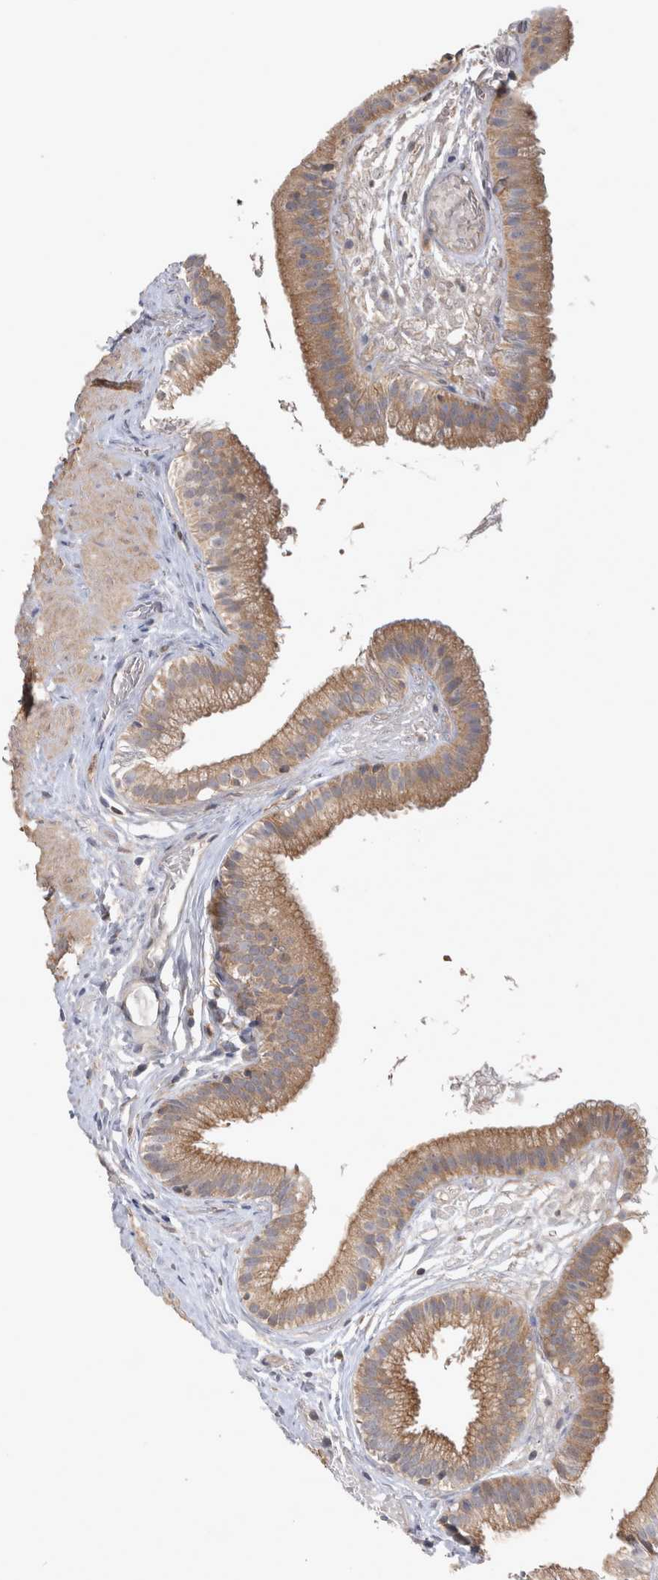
{"staining": {"intensity": "moderate", "quantity": ">75%", "location": "cytoplasmic/membranous"}, "tissue": "gallbladder", "cell_type": "Glandular cells", "image_type": "normal", "snomed": [{"axis": "morphology", "description": "Normal tissue, NOS"}, {"axis": "topography", "description": "Gallbladder"}], "caption": "Human gallbladder stained for a protein (brown) shows moderate cytoplasmic/membranous positive positivity in about >75% of glandular cells.", "gene": "SRD5A3", "patient": {"sex": "female", "age": 26}}